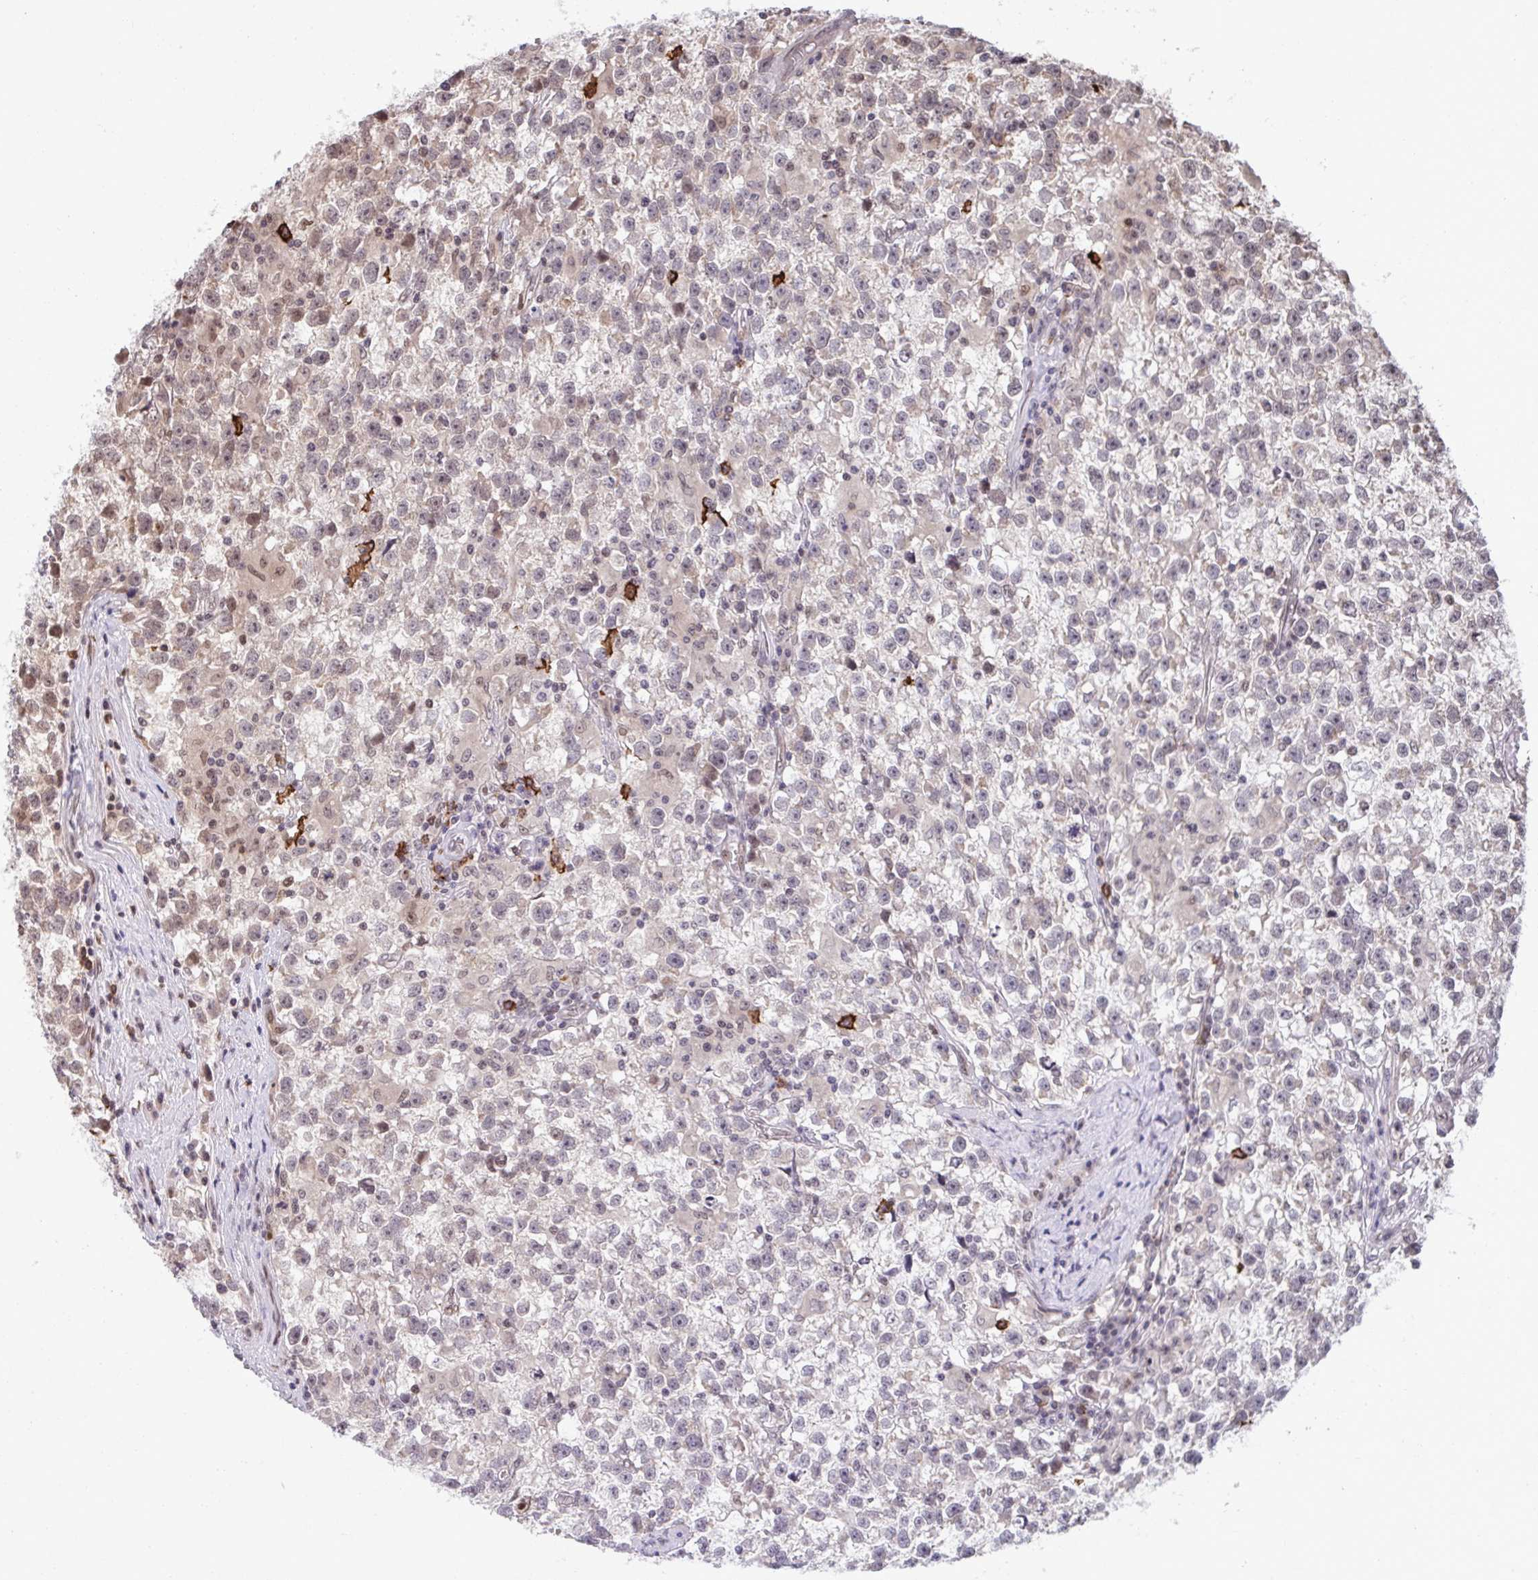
{"staining": {"intensity": "weak", "quantity": "<25%", "location": "nuclear"}, "tissue": "testis cancer", "cell_type": "Tumor cells", "image_type": "cancer", "snomed": [{"axis": "morphology", "description": "Seminoma, NOS"}, {"axis": "topography", "description": "Testis"}], "caption": "This is a micrograph of IHC staining of testis seminoma, which shows no staining in tumor cells. (Immunohistochemistry (ihc), brightfield microscopy, high magnification).", "gene": "UXT", "patient": {"sex": "male", "age": 31}}